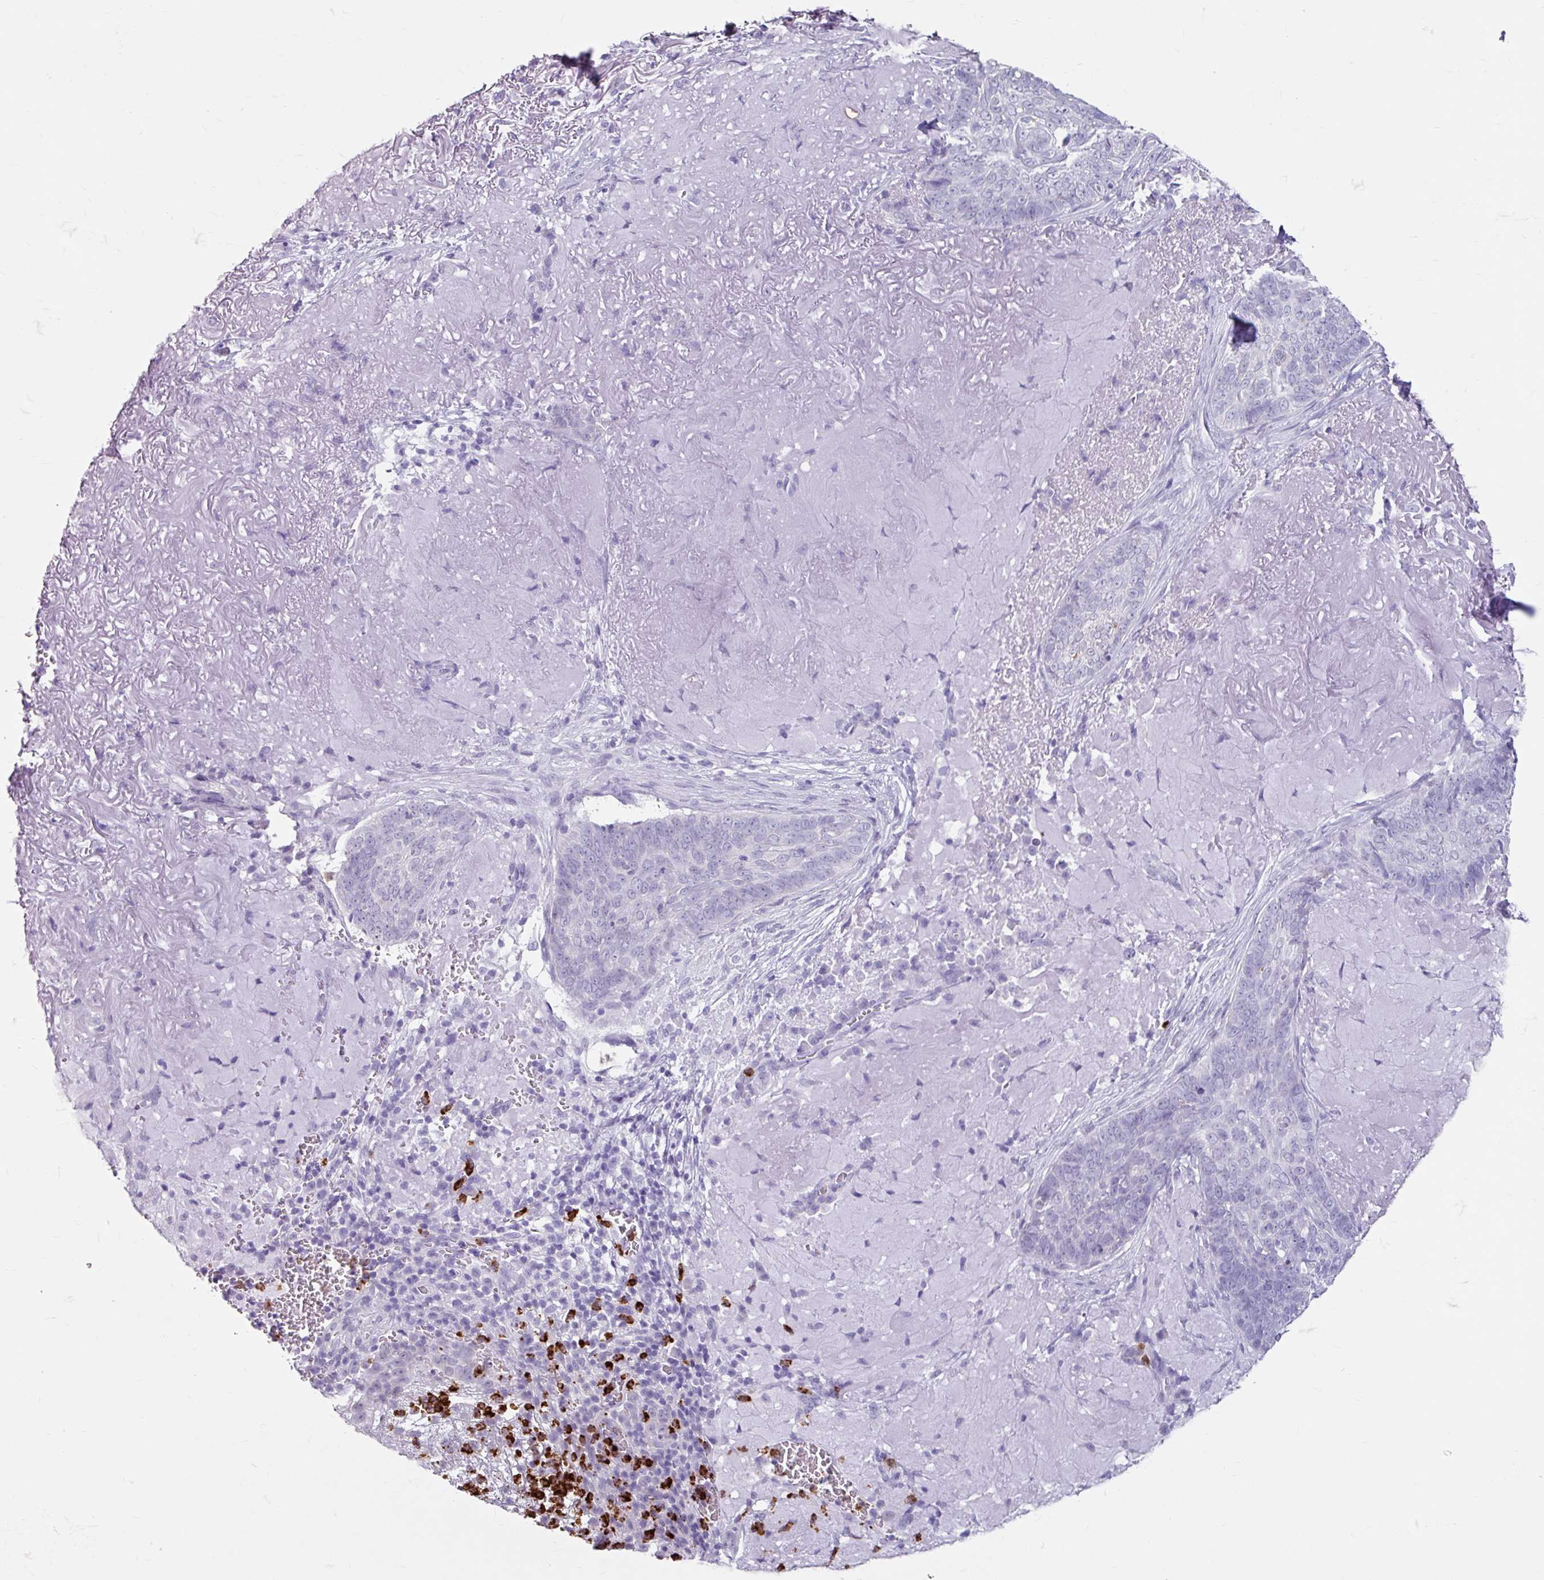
{"staining": {"intensity": "negative", "quantity": "none", "location": "none"}, "tissue": "skin cancer", "cell_type": "Tumor cells", "image_type": "cancer", "snomed": [{"axis": "morphology", "description": "Basal cell carcinoma"}, {"axis": "topography", "description": "Skin"}, {"axis": "topography", "description": "Skin of face"}], "caption": "There is no significant staining in tumor cells of skin basal cell carcinoma.", "gene": "ANKRD1", "patient": {"sex": "female", "age": 95}}